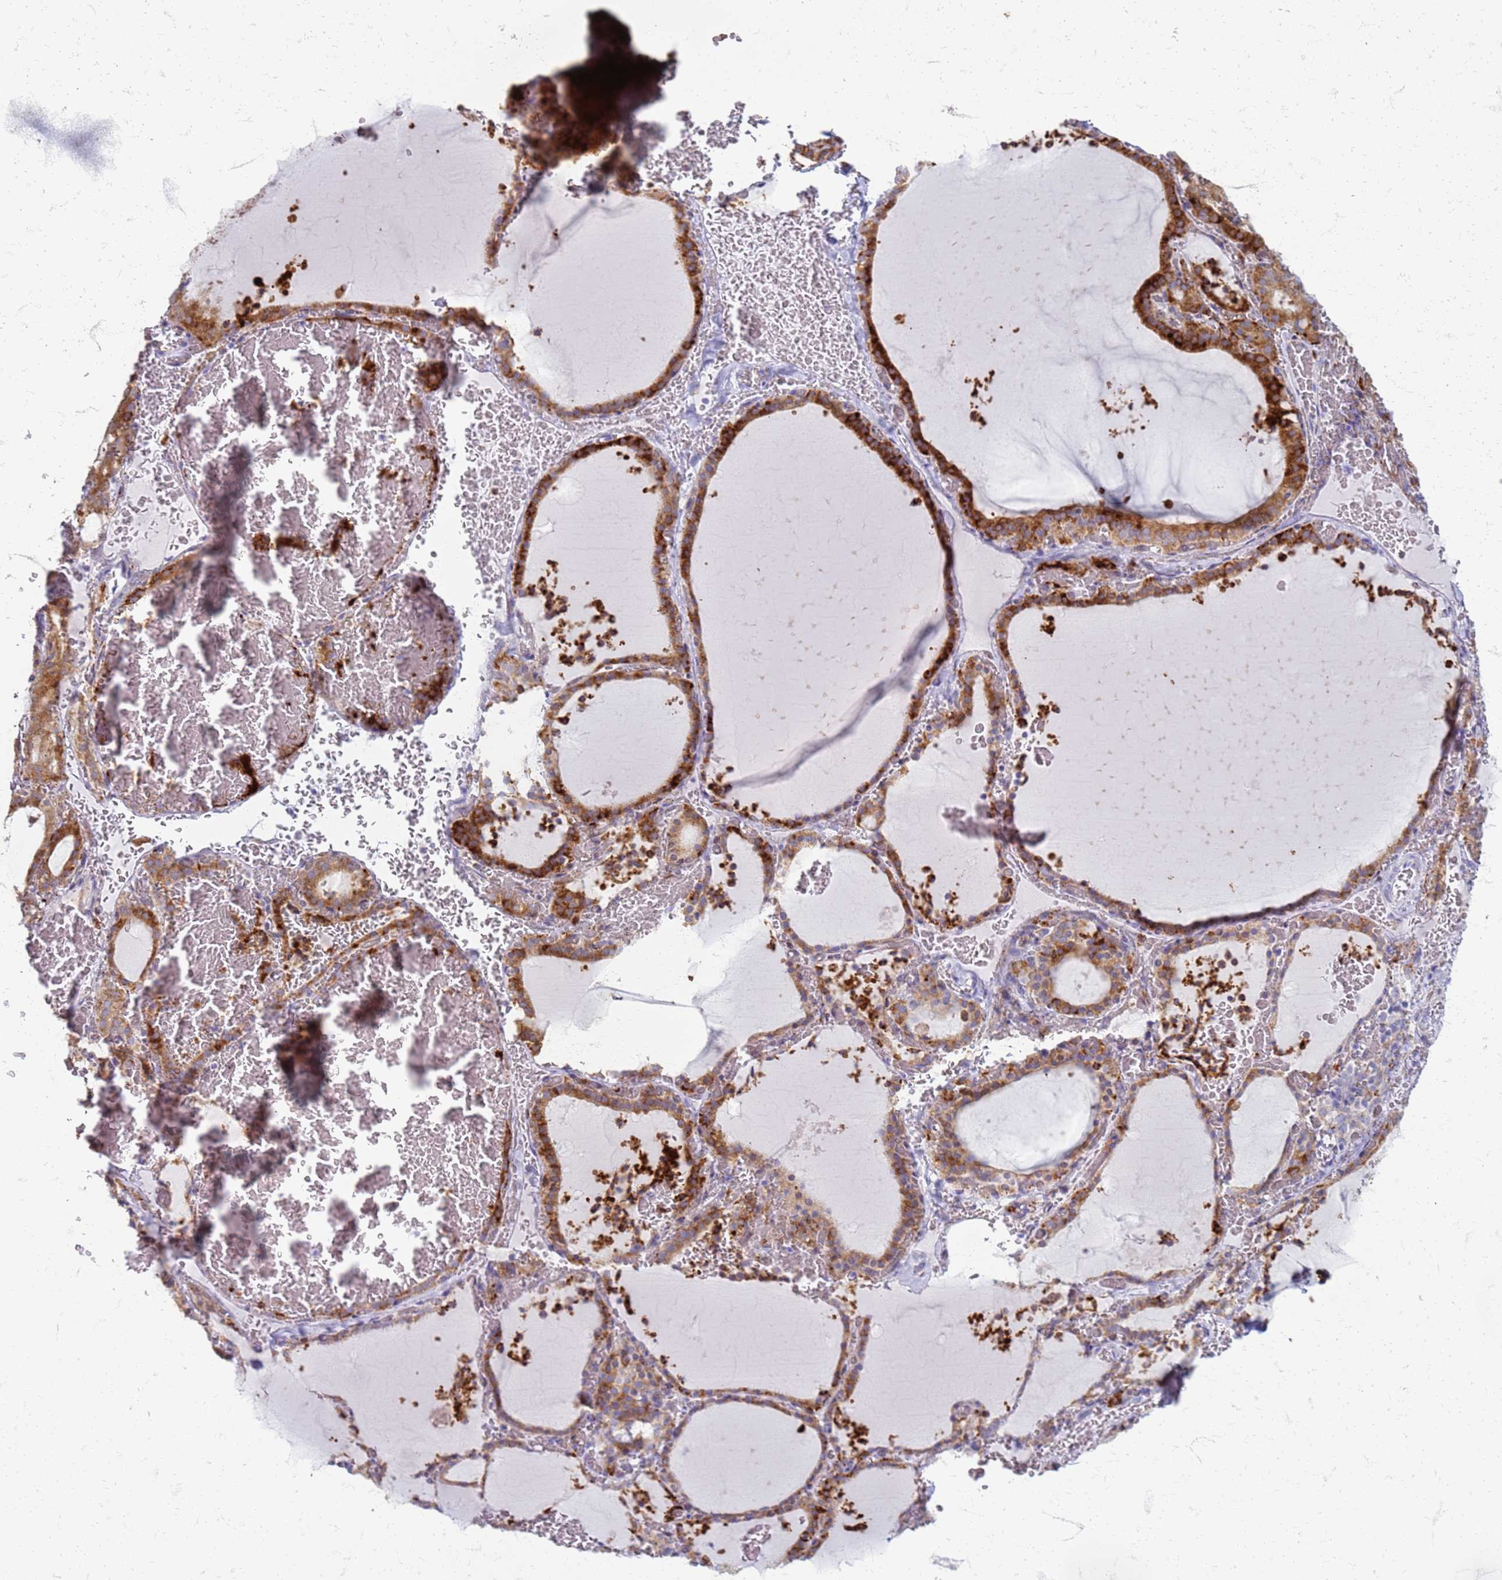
{"staining": {"intensity": "strong", "quantity": ">75%", "location": "cytoplasmic/membranous"}, "tissue": "thyroid gland", "cell_type": "Glandular cells", "image_type": "normal", "snomed": [{"axis": "morphology", "description": "Normal tissue, NOS"}, {"axis": "topography", "description": "Thyroid gland"}], "caption": "IHC staining of unremarkable thyroid gland, which demonstrates high levels of strong cytoplasmic/membranous staining in approximately >75% of glandular cells indicating strong cytoplasmic/membranous protein staining. The staining was performed using DAB (brown) for protein detection and nuclei were counterstained in hematoxylin (blue).", "gene": "PDK3", "patient": {"sex": "female", "age": 39}}